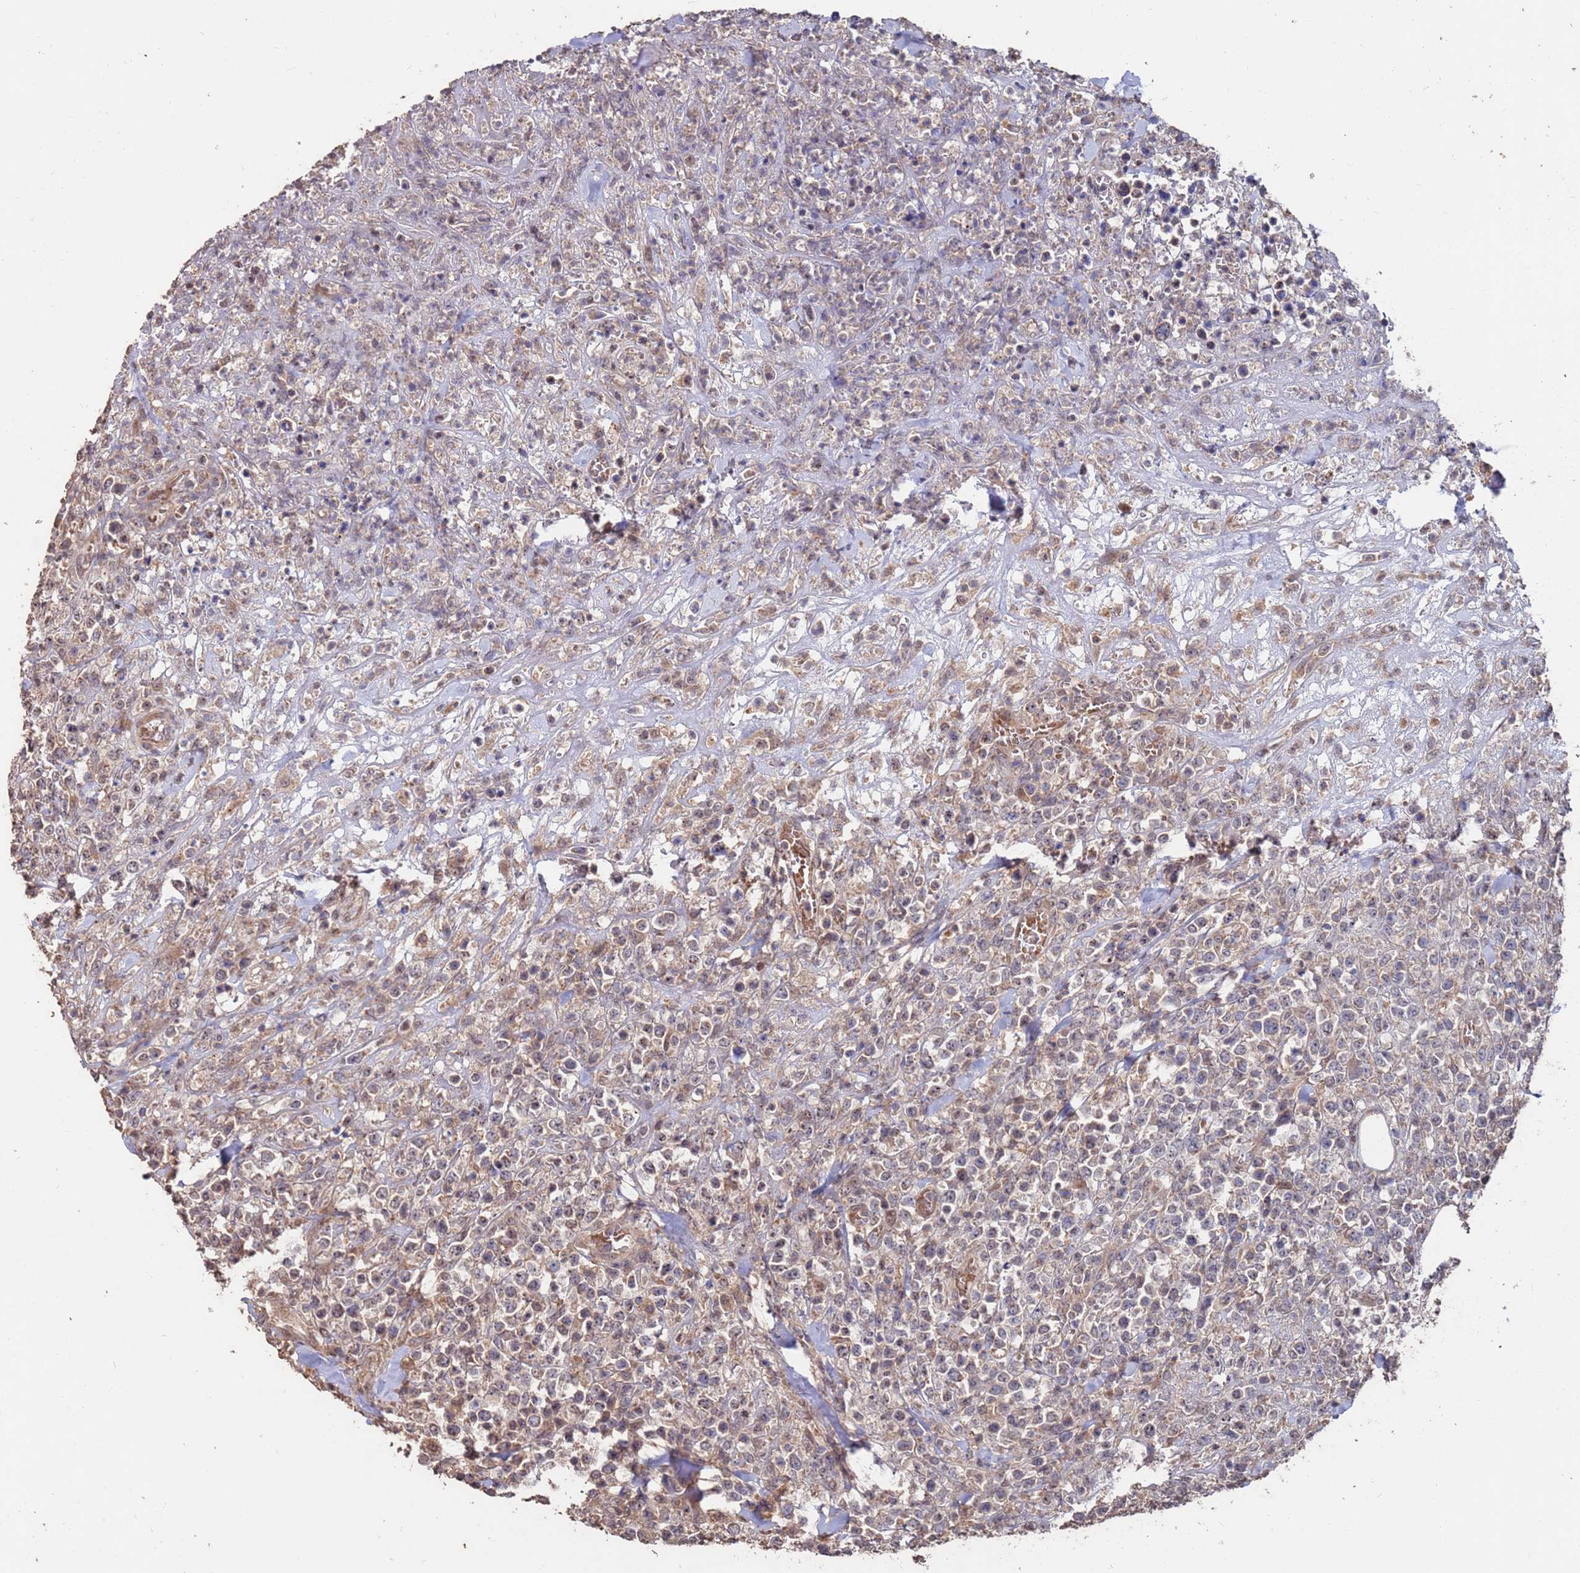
{"staining": {"intensity": "weak", "quantity": "<25%", "location": "cytoplasmic/membranous"}, "tissue": "lymphoma", "cell_type": "Tumor cells", "image_type": "cancer", "snomed": [{"axis": "morphology", "description": "Malignant lymphoma, non-Hodgkin's type, High grade"}, {"axis": "topography", "description": "Colon"}], "caption": "IHC histopathology image of high-grade malignant lymphoma, non-Hodgkin's type stained for a protein (brown), which displays no expression in tumor cells. (Brightfield microscopy of DAB IHC at high magnification).", "gene": "PRR7", "patient": {"sex": "female", "age": 53}}